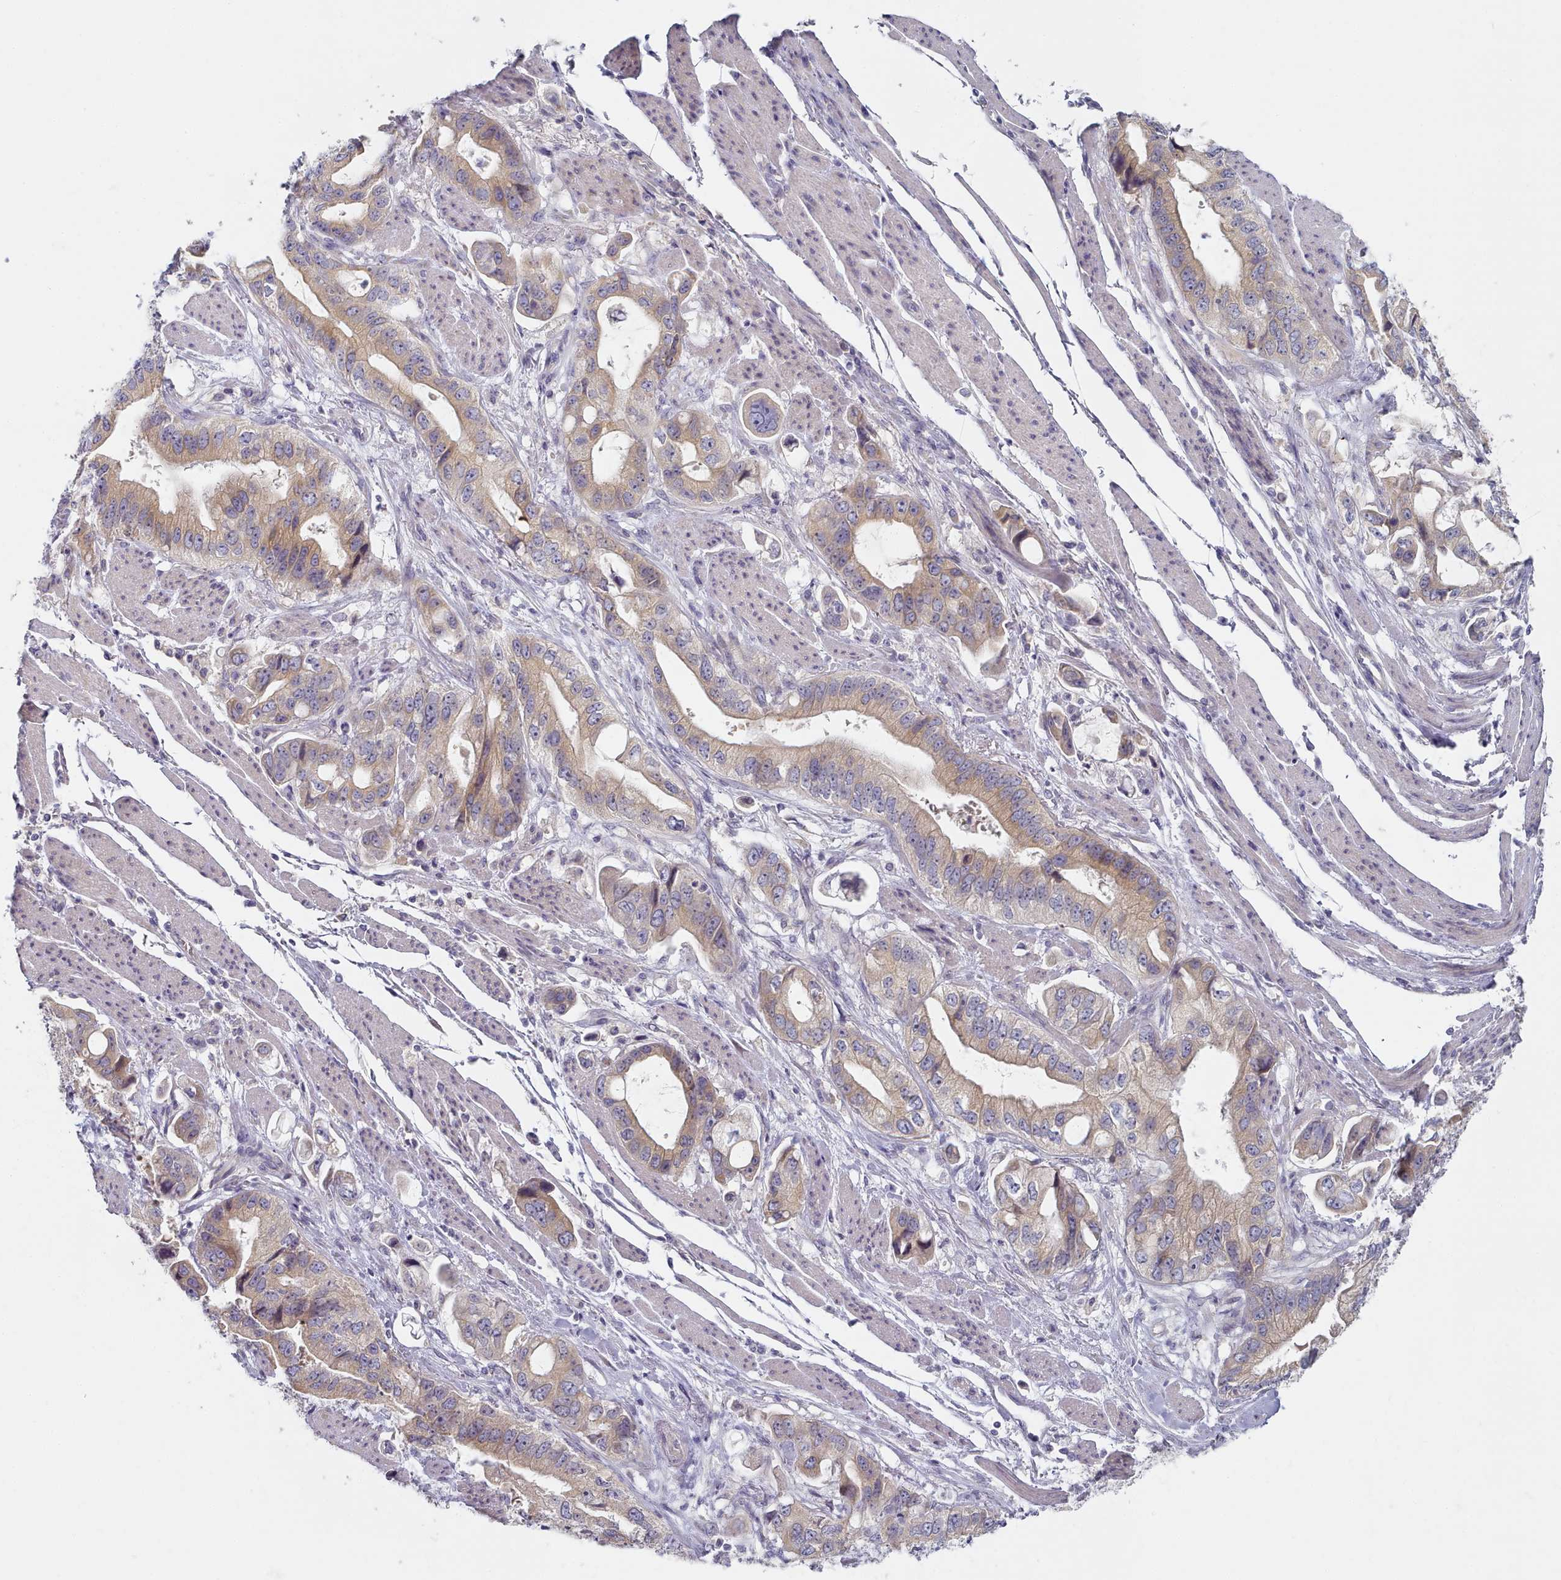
{"staining": {"intensity": "weak", "quantity": ">75%", "location": "cytoplasmic/membranous"}, "tissue": "stomach cancer", "cell_type": "Tumor cells", "image_type": "cancer", "snomed": [{"axis": "morphology", "description": "Adenocarcinoma, NOS"}, {"axis": "topography", "description": "Stomach"}], "caption": "Immunohistochemical staining of human adenocarcinoma (stomach) reveals weak cytoplasmic/membranous protein positivity in about >75% of tumor cells.", "gene": "TYW1B", "patient": {"sex": "male", "age": 62}}